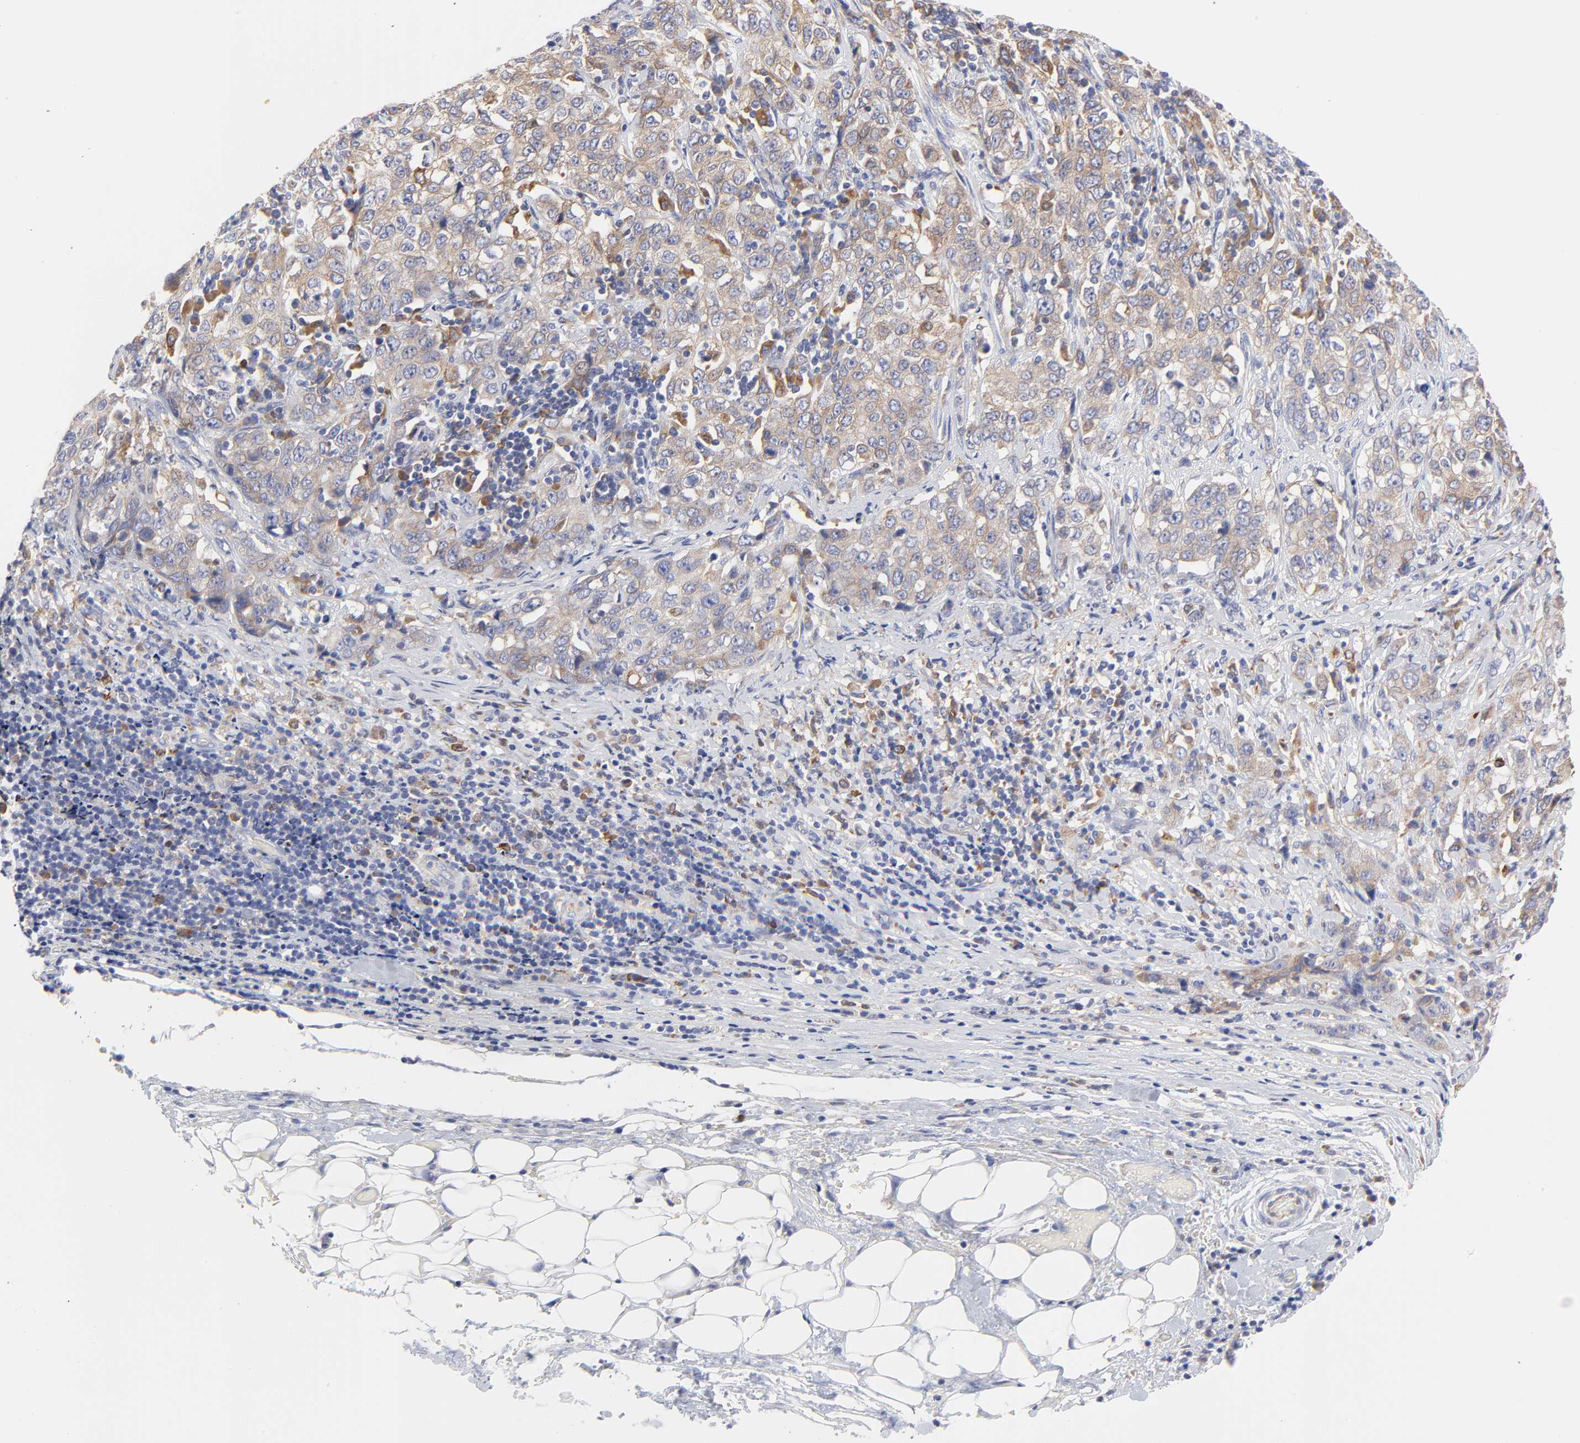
{"staining": {"intensity": "moderate", "quantity": ">75%", "location": "cytoplasmic/membranous"}, "tissue": "stomach cancer", "cell_type": "Tumor cells", "image_type": "cancer", "snomed": [{"axis": "morphology", "description": "Adenocarcinoma, NOS"}, {"axis": "topography", "description": "Stomach"}], "caption": "A brown stain labels moderate cytoplasmic/membranous expression of a protein in human stomach cancer (adenocarcinoma) tumor cells.", "gene": "MOSPD2", "patient": {"sex": "male", "age": 48}}